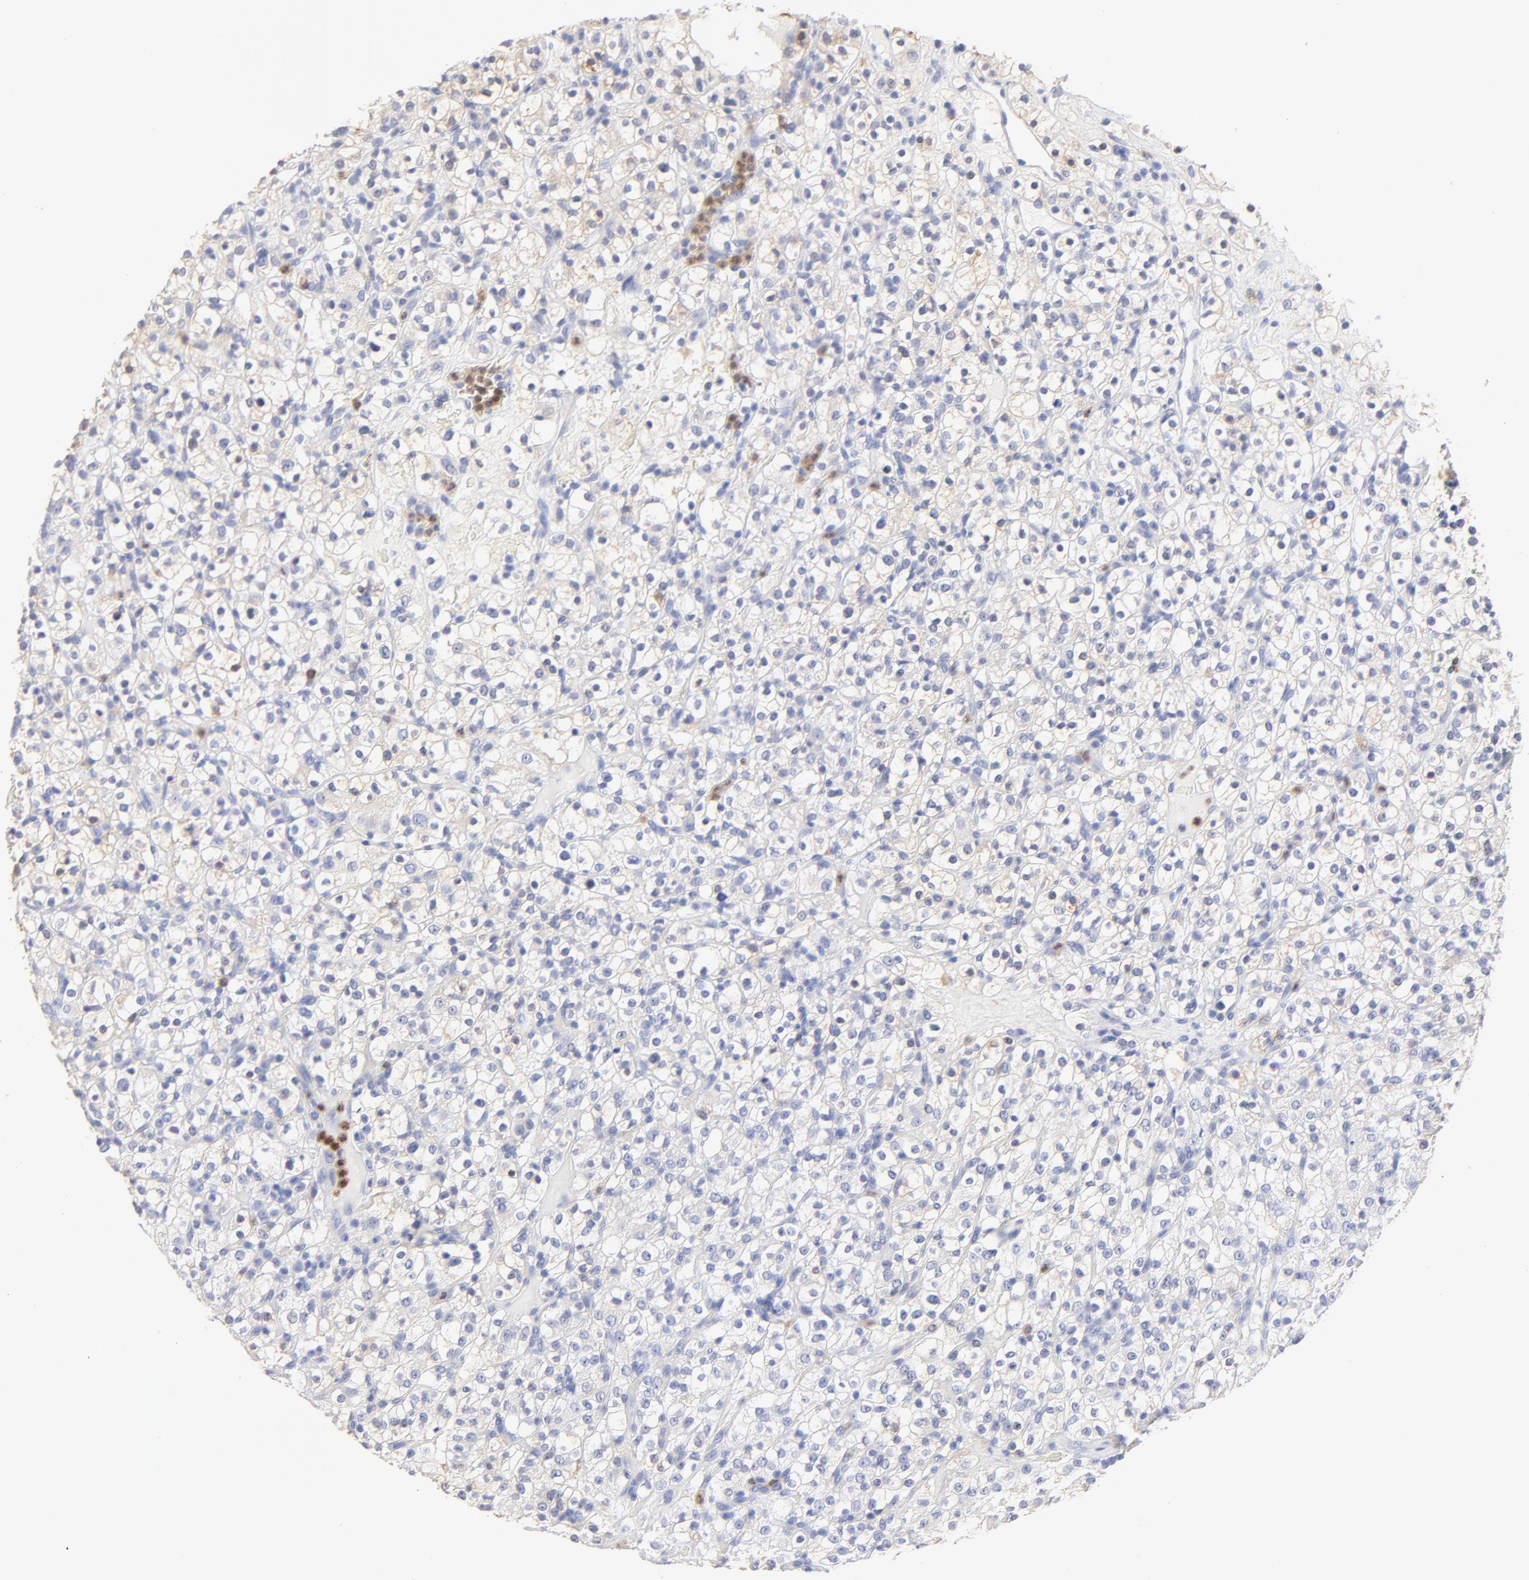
{"staining": {"intensity": "negative", "quantity": "none", "location": "none"}, "tissue": "renal cancer", "cell_type": "Tumor cells", "image_type": "cancer", "snomed": [{"axis": "morphology", "description": "Normal tissue, NOS"}, {"axis": "morphology", "description": "Adenocarcinoma, NOS"}, {"axis": "topography", "description": "Kidney"}], "caption": "IHC histopathology image of neoplastic tissue: adenocarcinoma (renal) stained with DAB shows no significant protein expression in tumor cells.", "gene": "SMARCA1", "patient": {"sex": "female", "age": 72}}